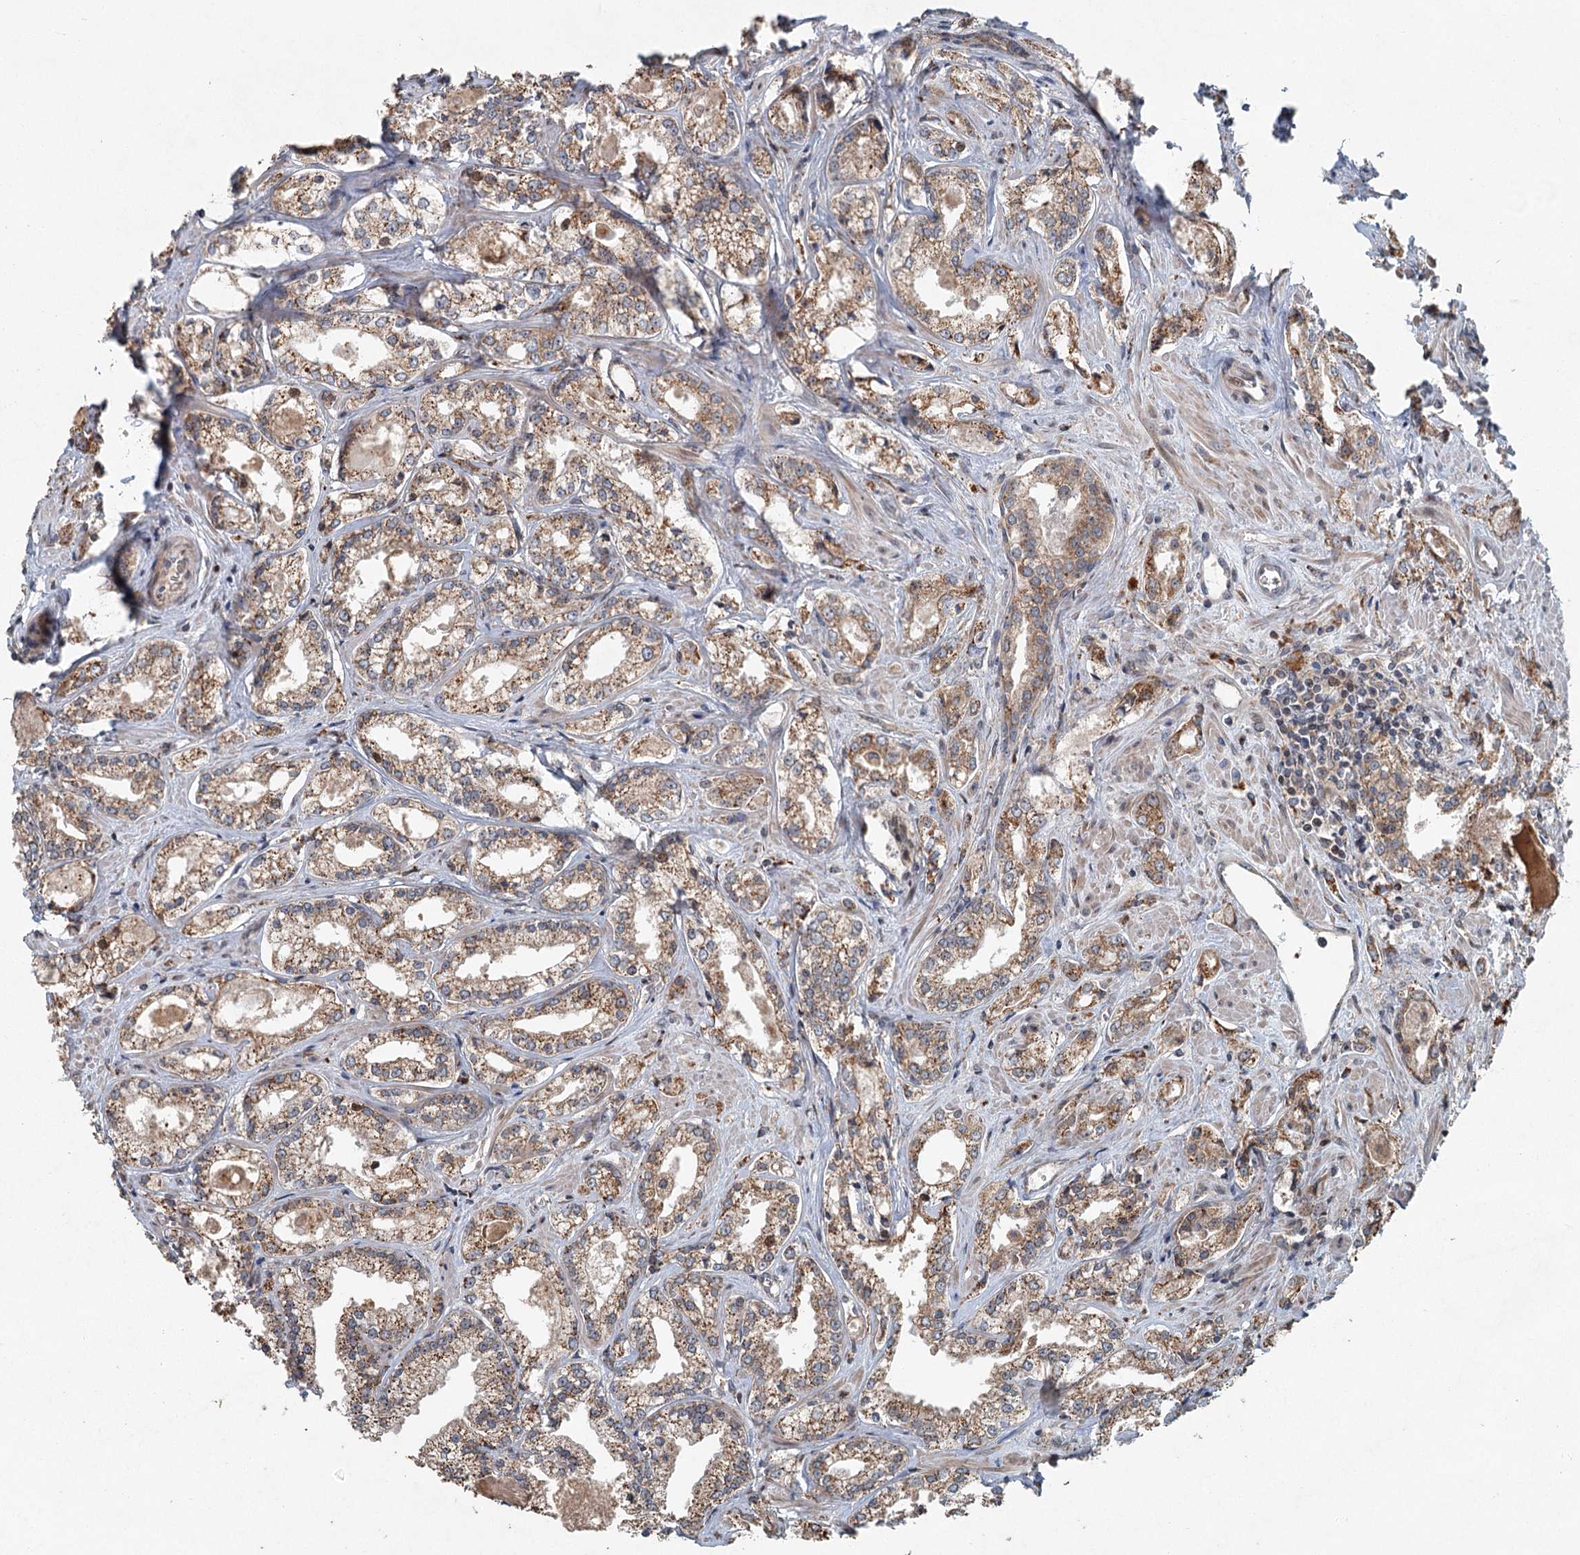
{"staining": {"intensity": "moderate", "quantity": ">75%", "location": "cytoplasmic/membranous"}, "tissue": "prostate cancer", "cell_type": "Tumor cells", "image_type": "cancer", "snomed": [{"axis": "morphology", "description": "Adenocarcinoma, Low grade"}, {"axis": "topography", "description": "Prostate"}], "caption": "High-magnification brightfield microscopy of prostate cancer (adenocarcinoma (low-grade)) stained with DAB (brown) and counterstained with hematoxylin (blue). tumor cells exhibit moderate cytoplasmic/membranous expression is identified in approximately>75% of cells.", "gene": "SRPX2", "patient": {"sex": "male", "age": 47}}